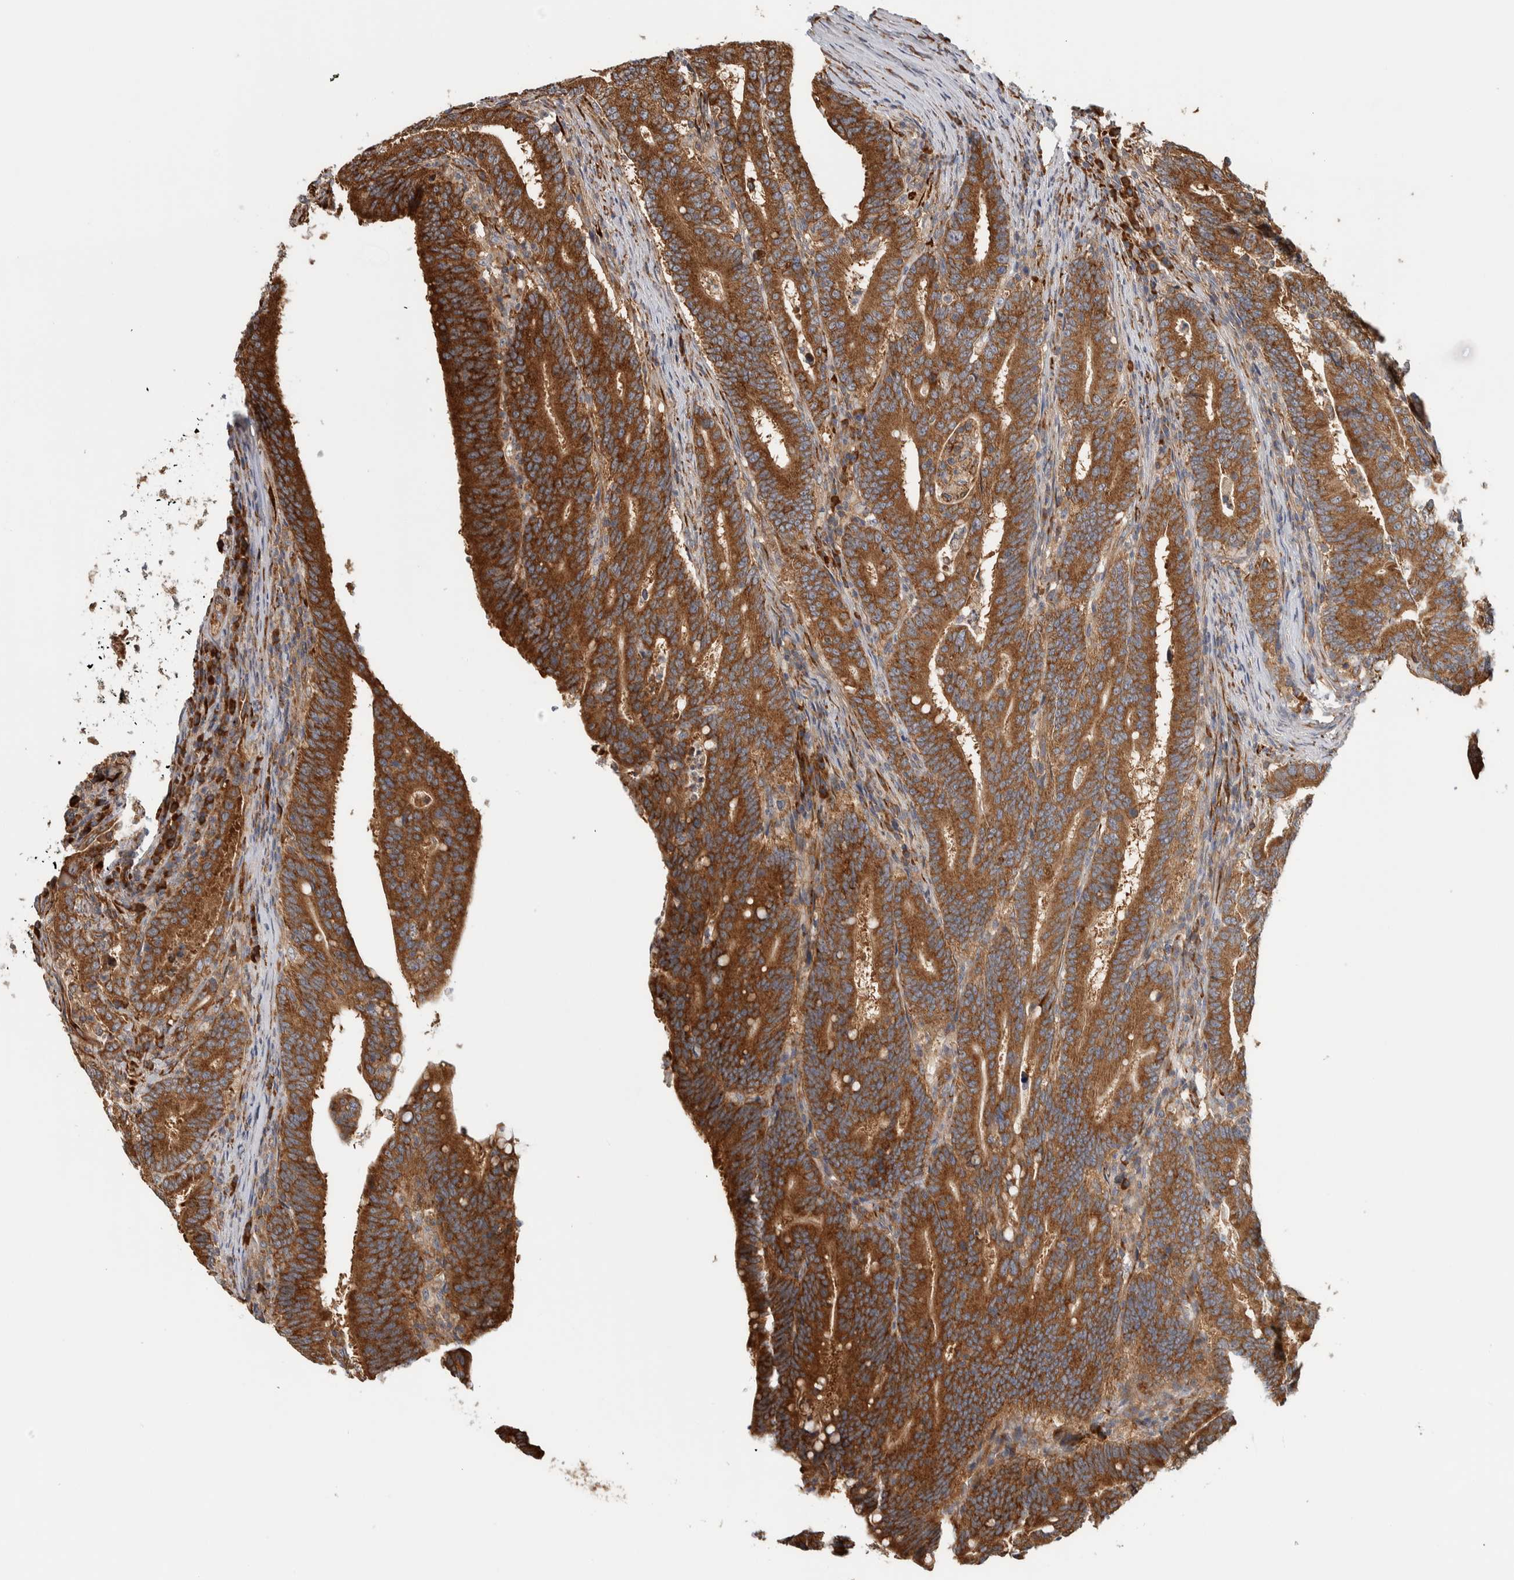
{"staining": {"intensity": "strong", "quantity": ">75%", "location": "cytoplasmic/membranous"}, "tissue": "colorectal cancer", "cell_type": "Tumor cells", "image_type": "cancer", "snomed": [{"axis": "morphology", "description": "Adenocarcinoma, NOS"}, {"axis": "topography", "description": "Colon"}], "caption": "Tumor cells show strong cytoplasmic/membranous expression in about >75% of cells in colorectal cancer (adenocarcinoma).", "gene": "EIF3H", "patient": {"sex": "female", "age": 66}}